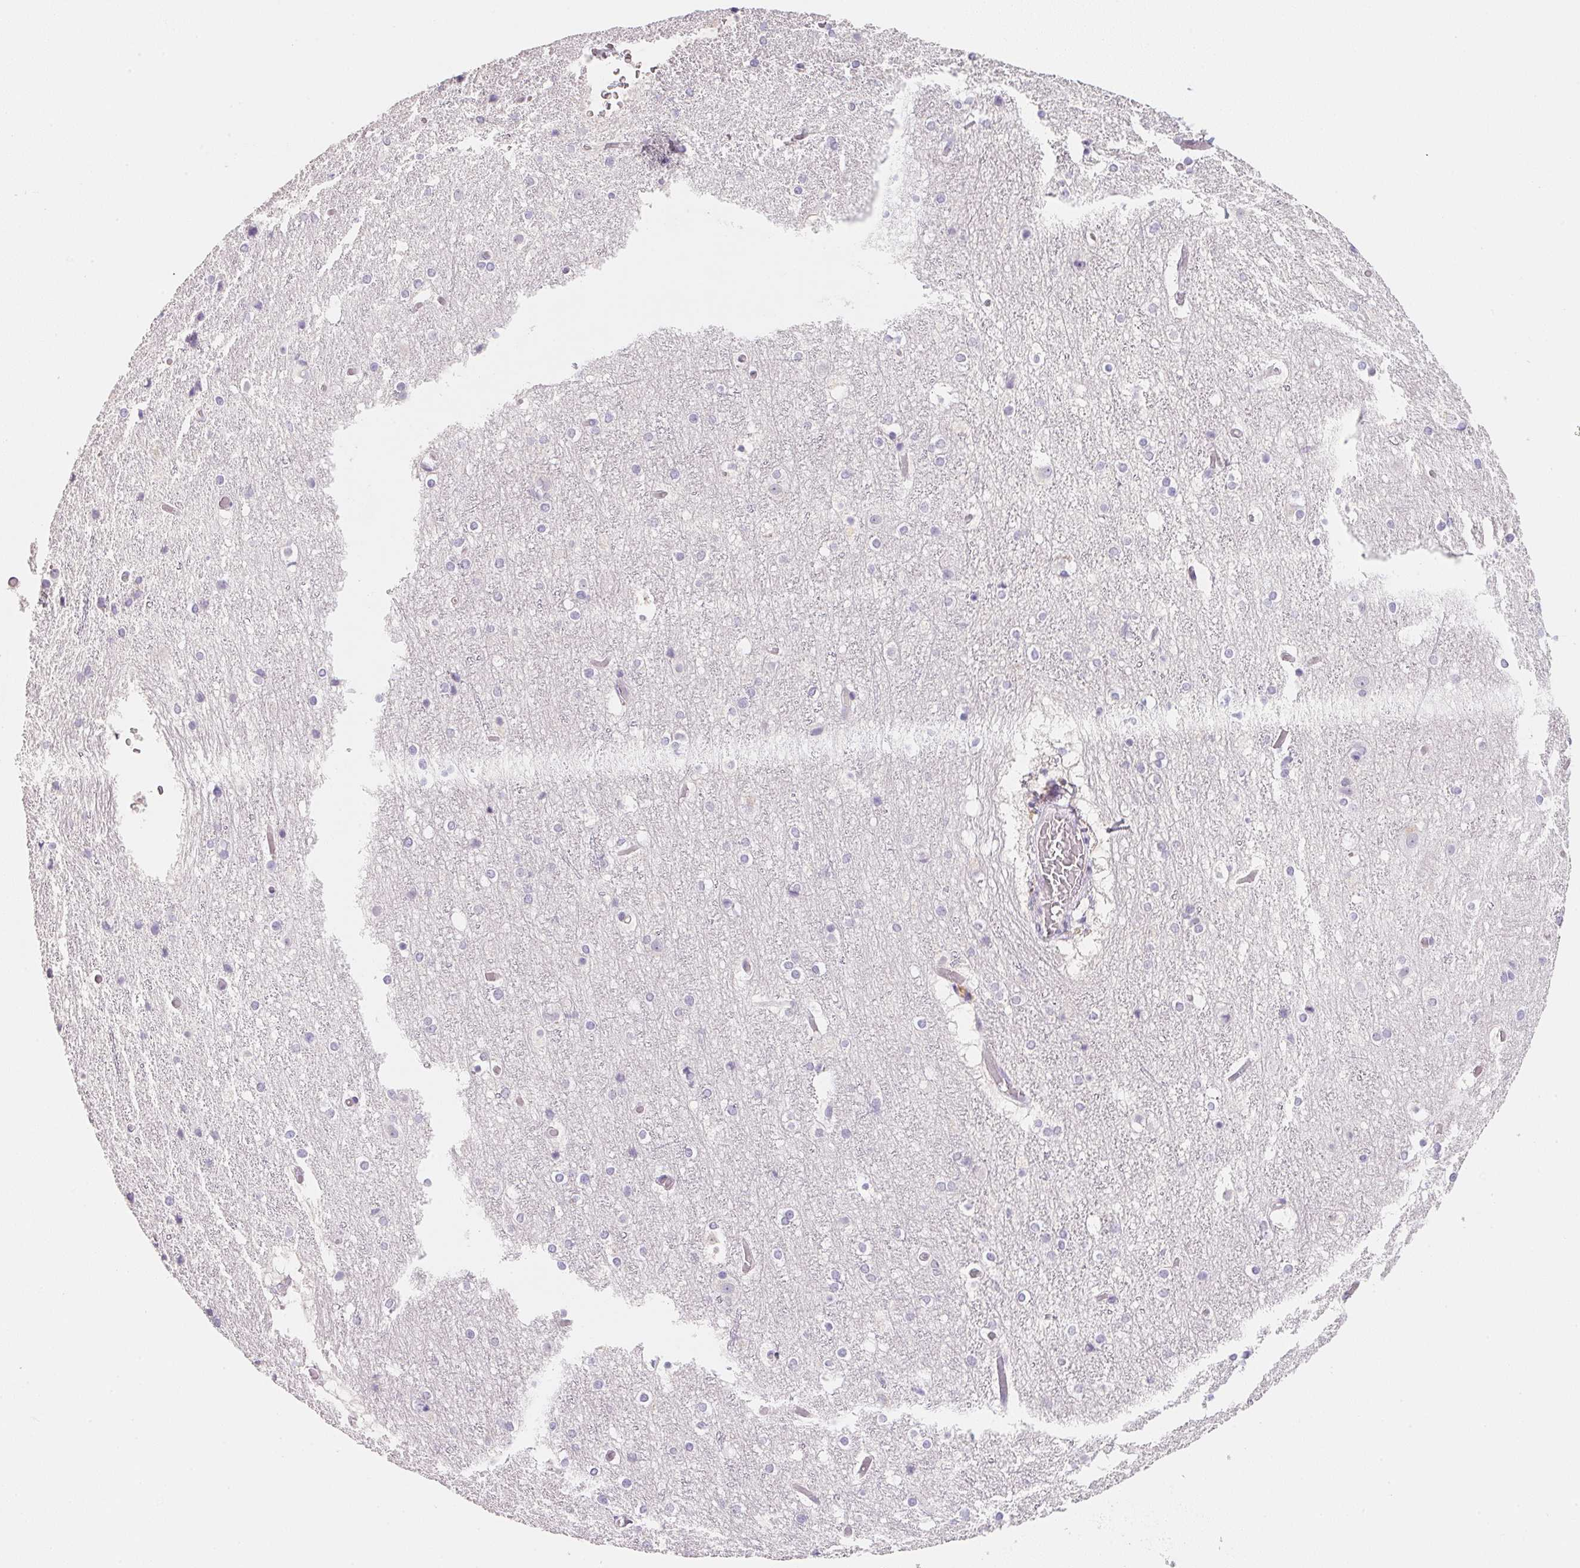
{"staining": {"intensity": "negative", "quantity": "none", "location": "none"}, "tissue": "cerebral cortex", "cell_type": "Endothelial cells", "image_type": "normal", "snomed": [{"axis": "morphology", "description": "Normal tissue, NOS"}, {"axis": "topography", "description": "Cerebral cortex"}], "caption": "DAB (3,3'-diaminobenzidine) immunohistochemical staining of normal human cerebral cortex shows no significant positivity in endothelial cells.", "gene": "ACP3", "patient": {"sex": "female", "age": 52}}